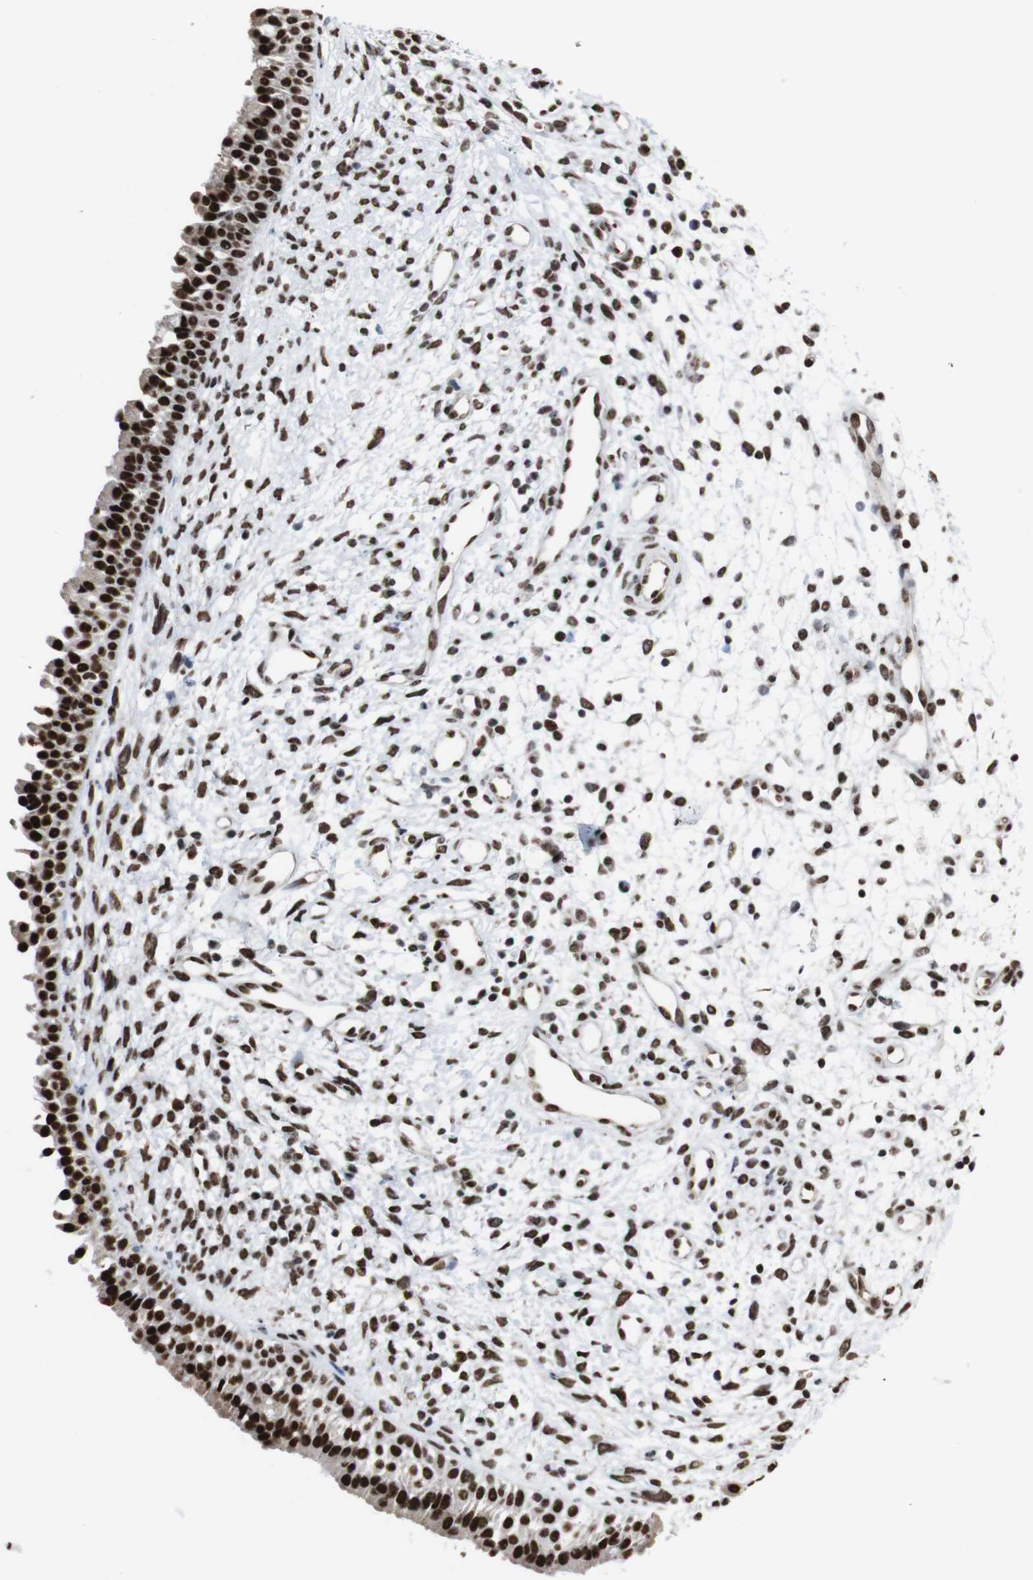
{"staining": {"intensity": "strong", "quantity": ">75%", "location": "nuclear"}, "tissue": "nasopharynx", "cell_type": "Respiratory epithelial cells", "image_type": "normal", "snomed": [{"axis": "morphology", "description": "Normal tissue, NOS"}, {"axis": "topography", "description": "Nasopharynx"}], "caption": "Respiratory epithelial cells demonstrate strong nuclear expression in about >75% of cells in benign nasopharynx.", "gene": "ROMO1", "patient": {"sex": "male", "age": 22}}